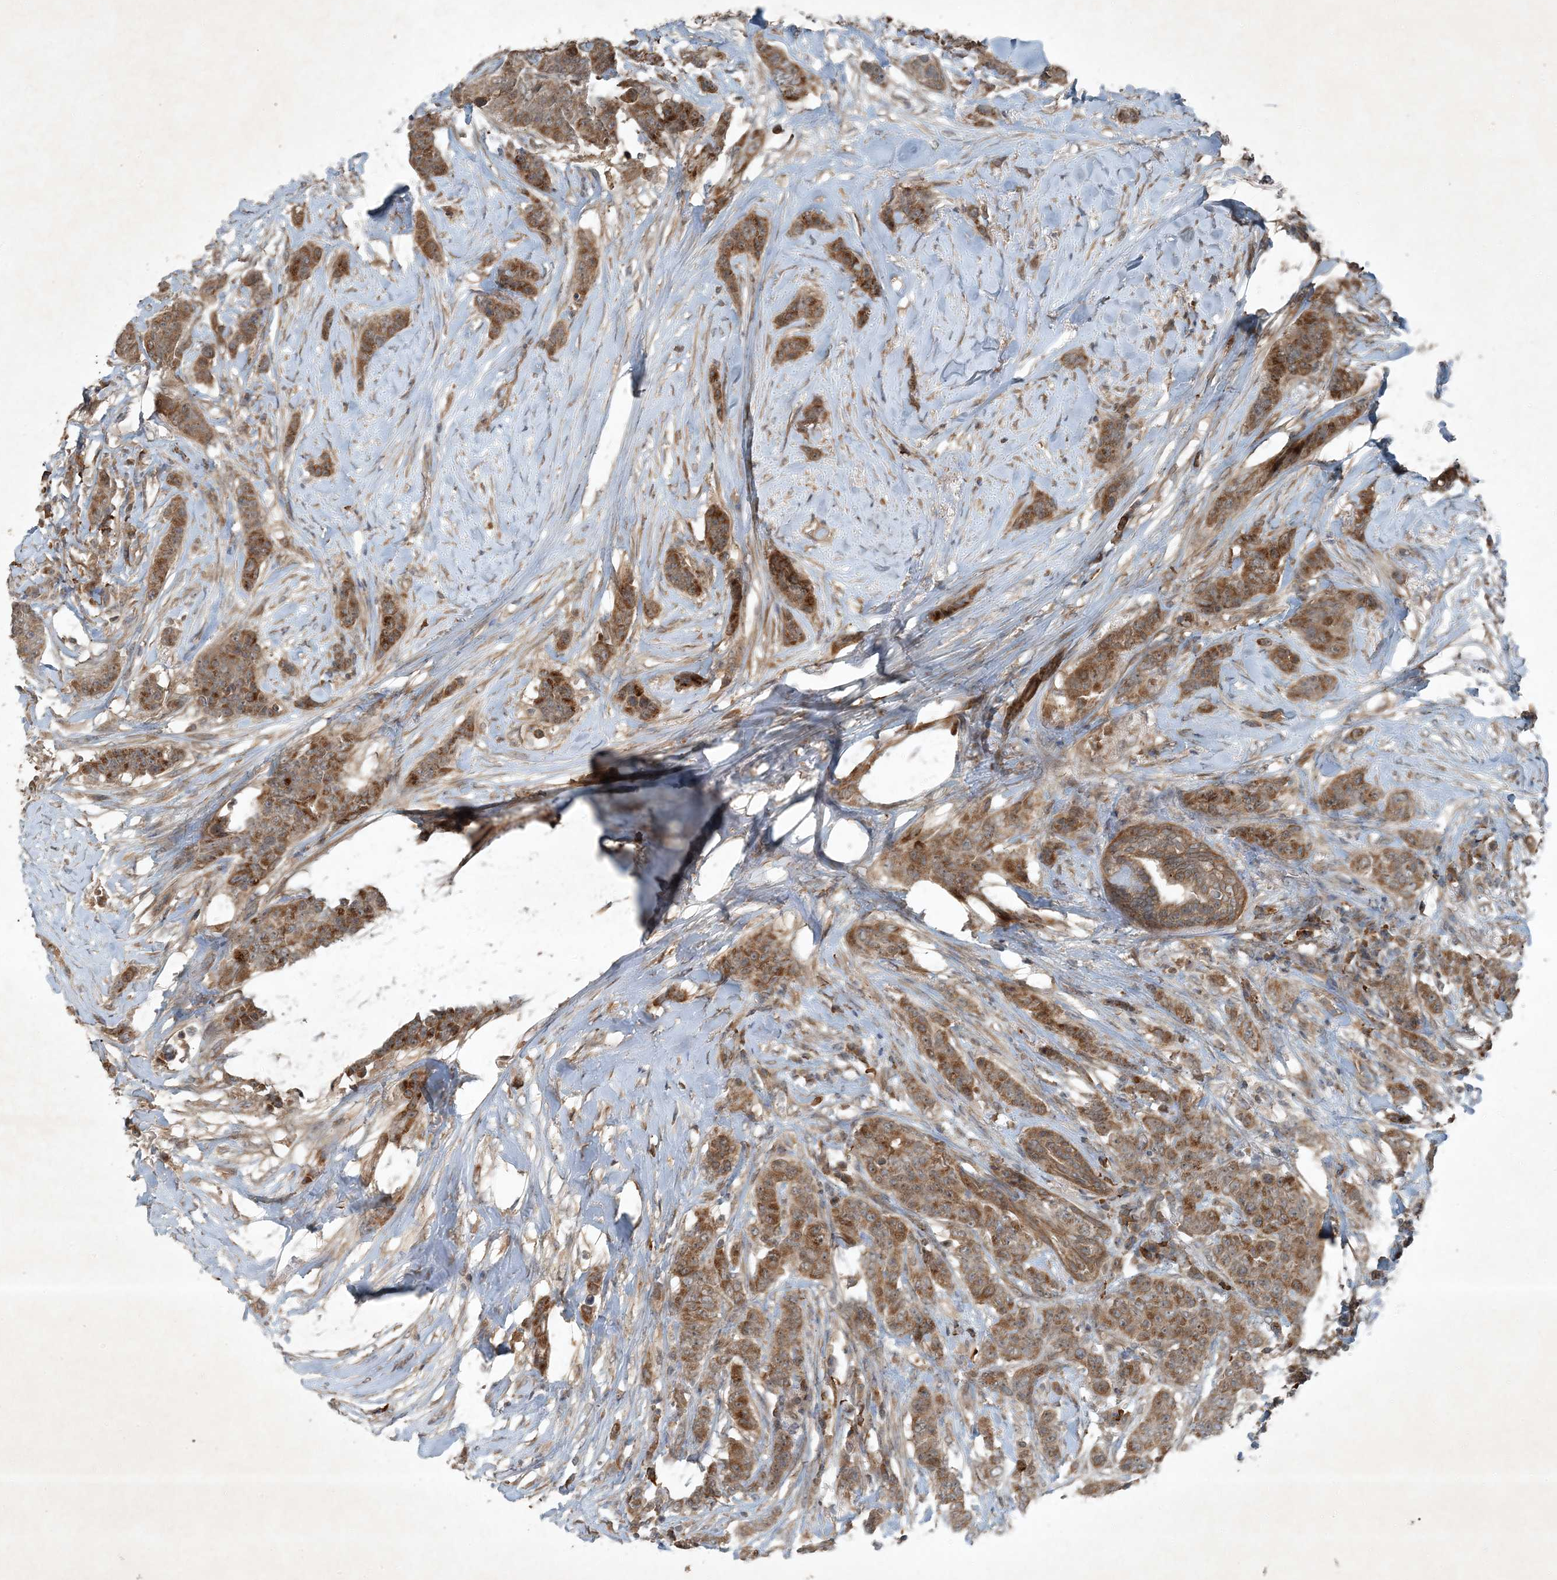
{"staining": {"intensity": "moderate", "quantity": ">75%", "location": "cytoplasmic/membranous"}, "tissue": "breast cancer", "cell_type": "Tumor cells", "image_type": "cancer", "snomed": [{"axis": "morphology", "description": "Duct carcinoma"}, {"axis": "topography", "description": "Breast"}], "caption": "Breast cancer stained with a brown dye displays moderate cytoplasmic/membranous positive staining in about >75% of tumor cells.", "gene": "MDN1", "patient": {"sex": "female", "age": 40}}